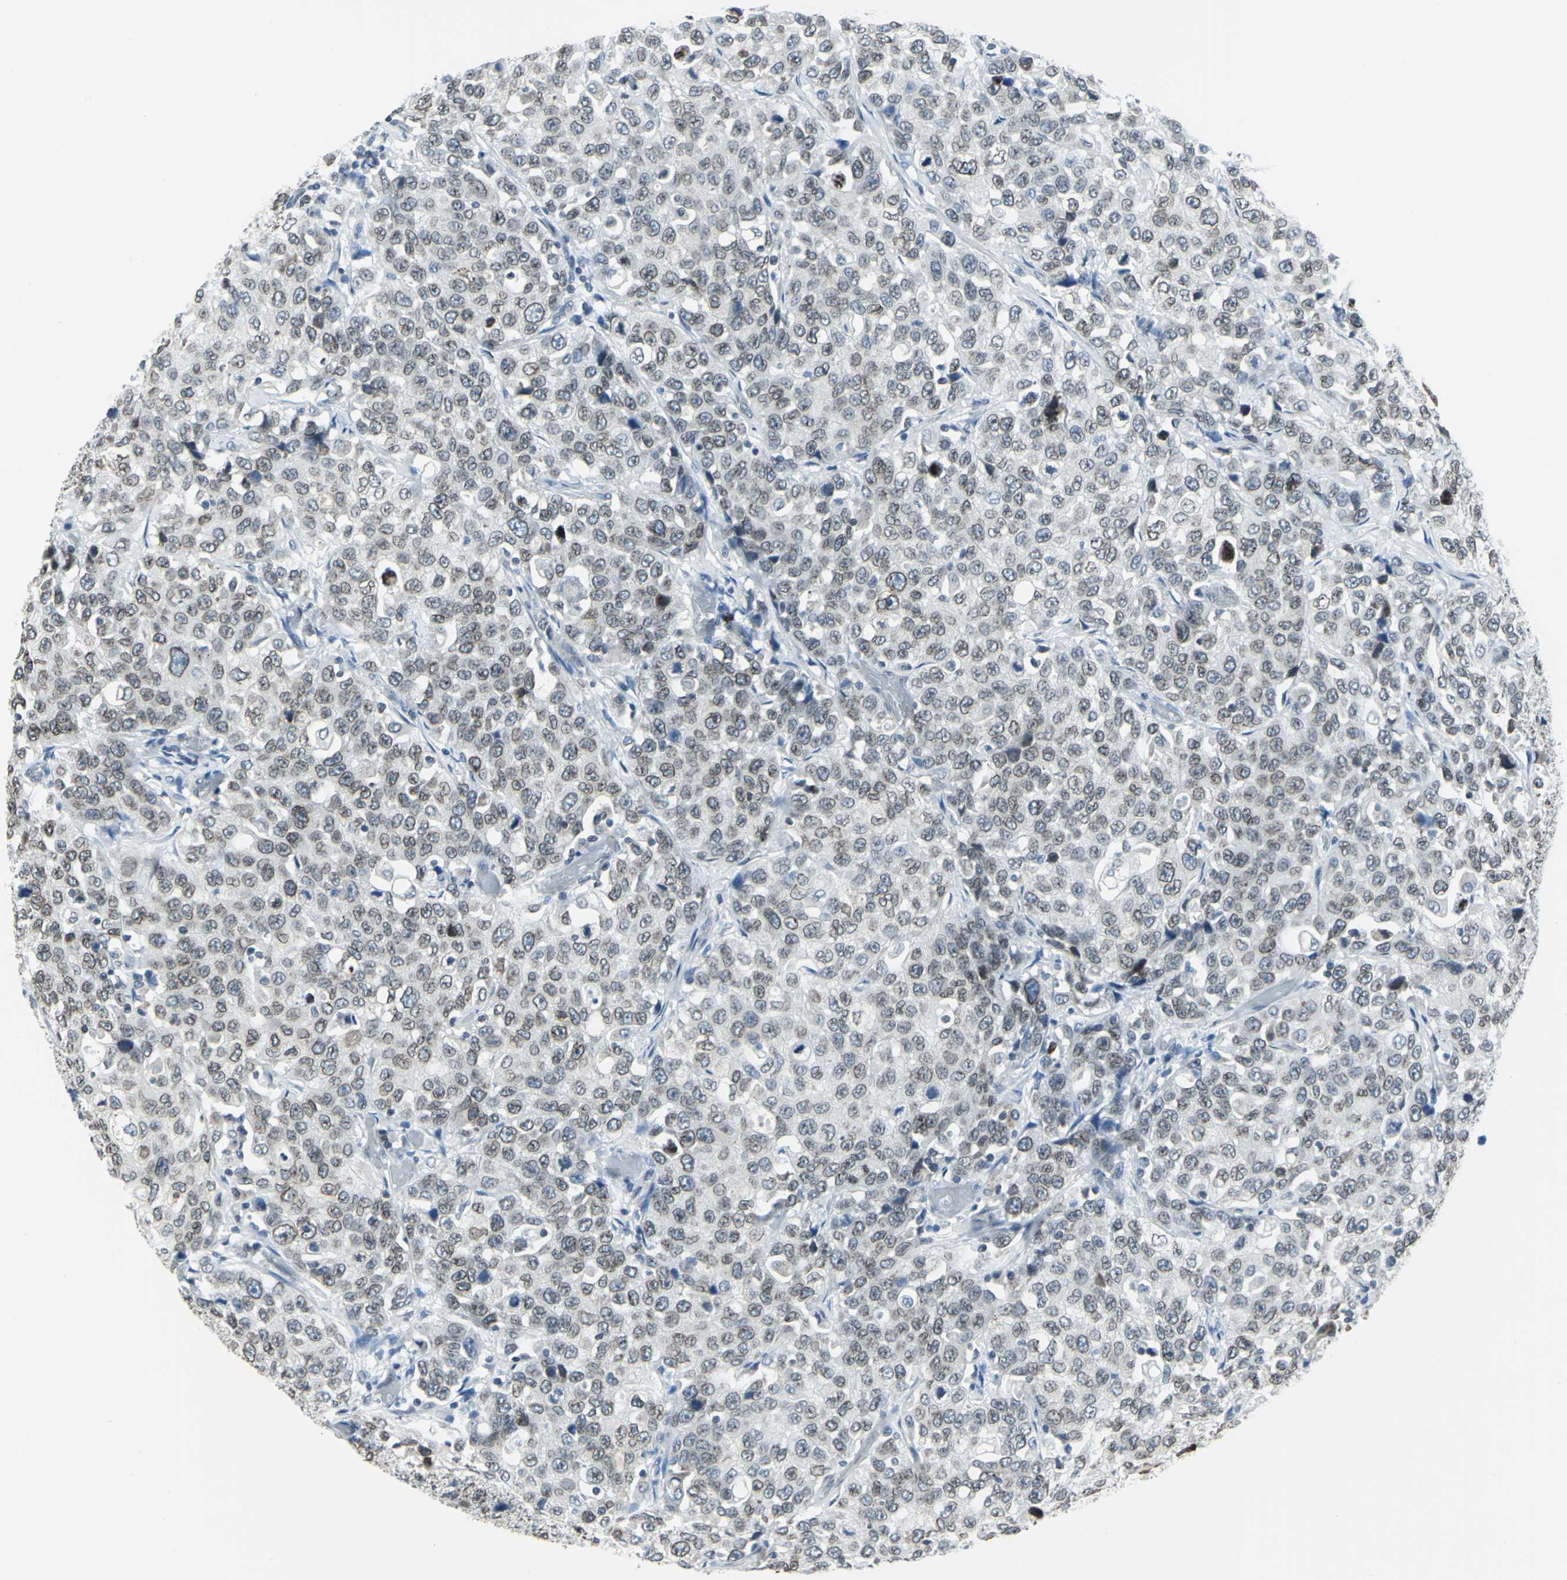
{"staining": {"intensity": "weak", "quantity": "25%-75%", "location": "cytoplasmic/membranous,nuclear"}, "tissue": "stomach cancer", "cell_type": "Tumor cells", "image_type": "cancer", "snomed": [{"axis": "morphology", "description": "Normal tissue, NOS"}, {"axis": "morphology", "description": "Adenocarcinoma, NOS"}, {"axis": "topography", "description": "Stomach"}], "caption": "This is a photomicrograph of immunohistochemistry (IHC) staining of stomach adenocarcinoma, which shows weak staining in the cytoplasmic/membranous and nuclear of tumor cells.", "gene": "SNUPN", "patient": {"sex": "male", "age": 48}}